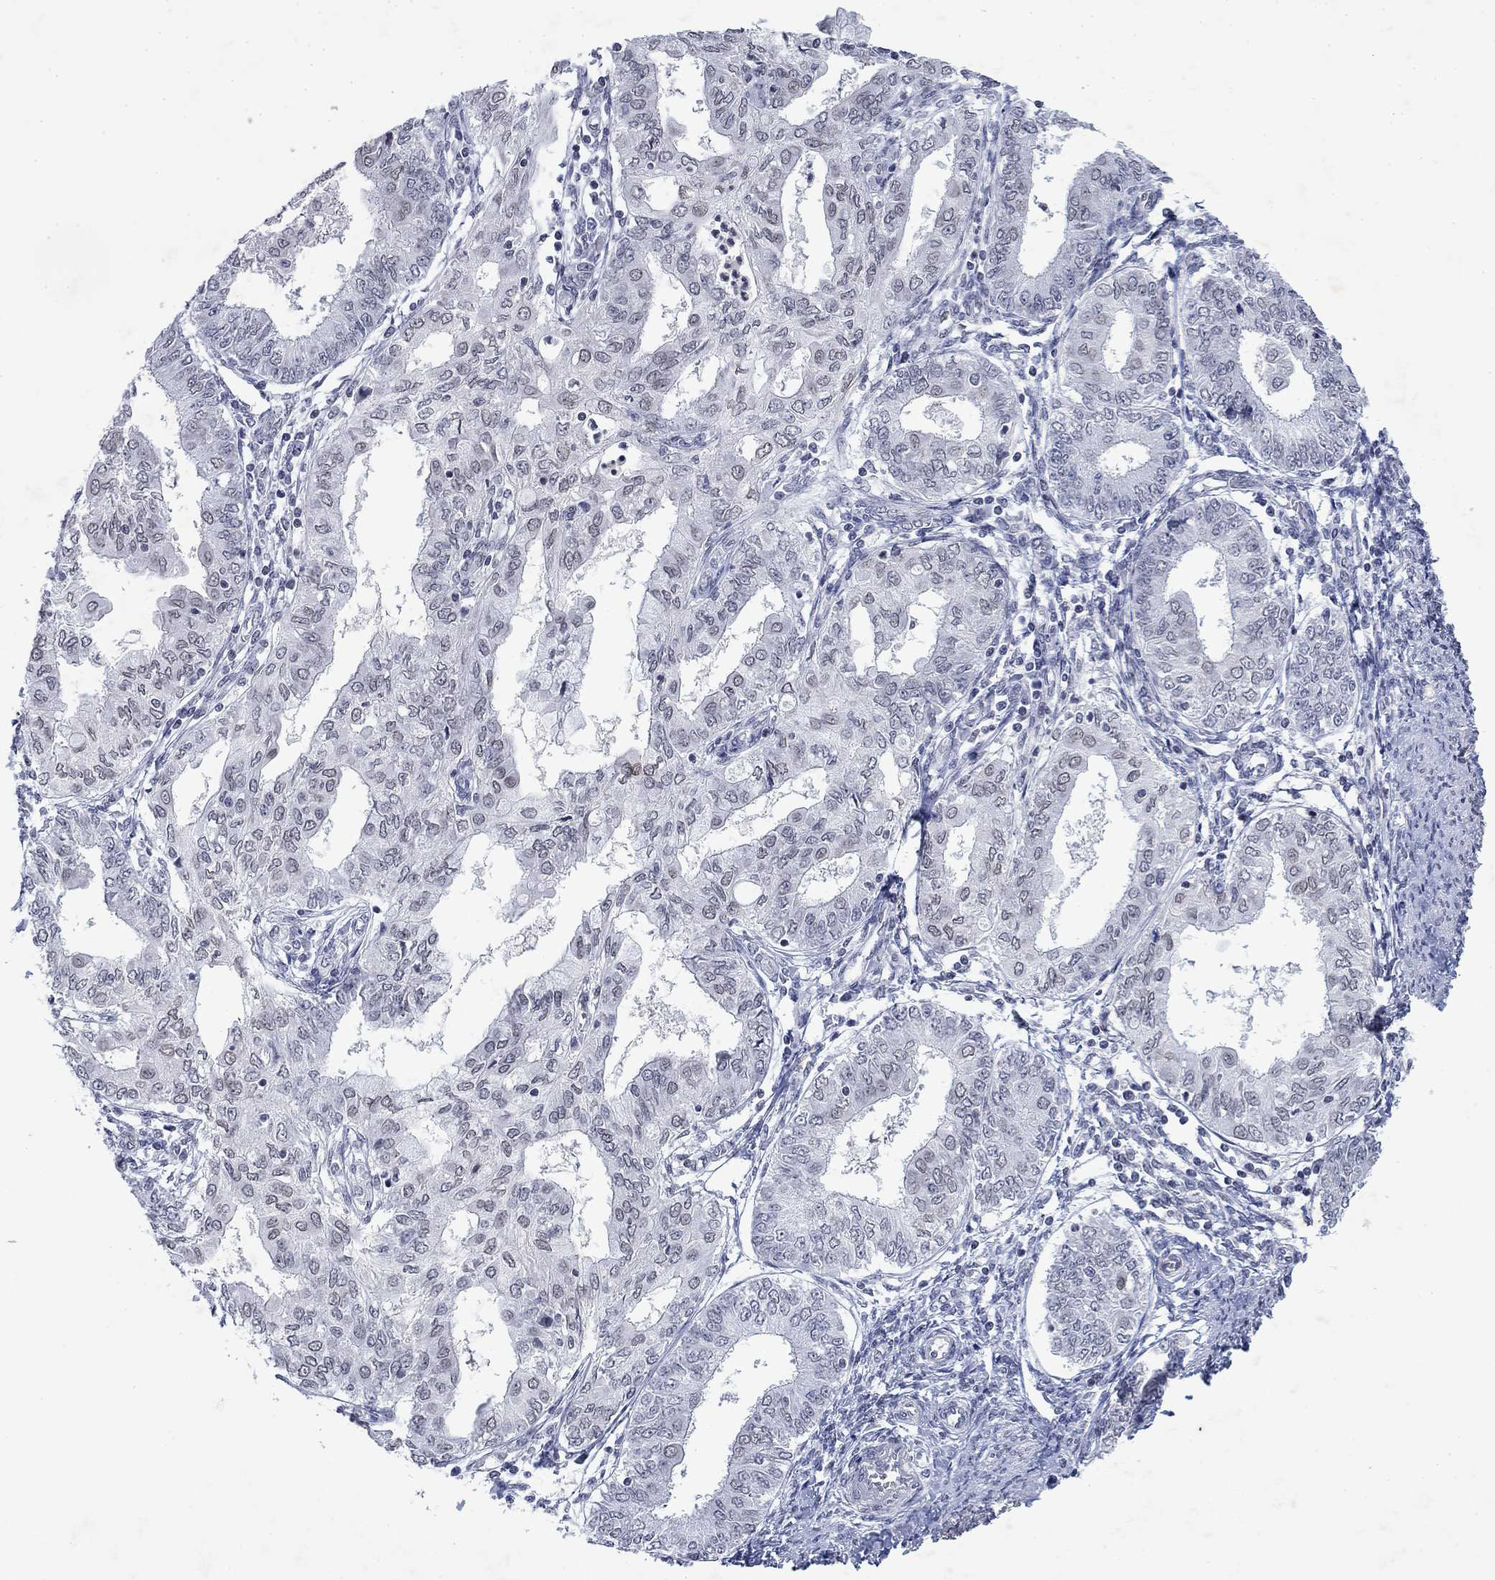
{"staining": {"intensity": "negative", "quantity": "none", "location": "none"}, "tissue": "endometrial cancer", "cell_type": "Tumor cells", "image_type": "cancer", "snomed": [{"axis": "morphology", "description": "Adenocarcinoma, NOS"}, {"axis": "topography", "description": "Endometrium"}], "caption": "A histopathology image of human adenocarcinoma (endometrial) is negative for staining in tumor cells. (IHC, brightfield microscopy, high magnification).", "gene": "TOR1AIP1", "patient": {"sex": "female", "age": 68}}